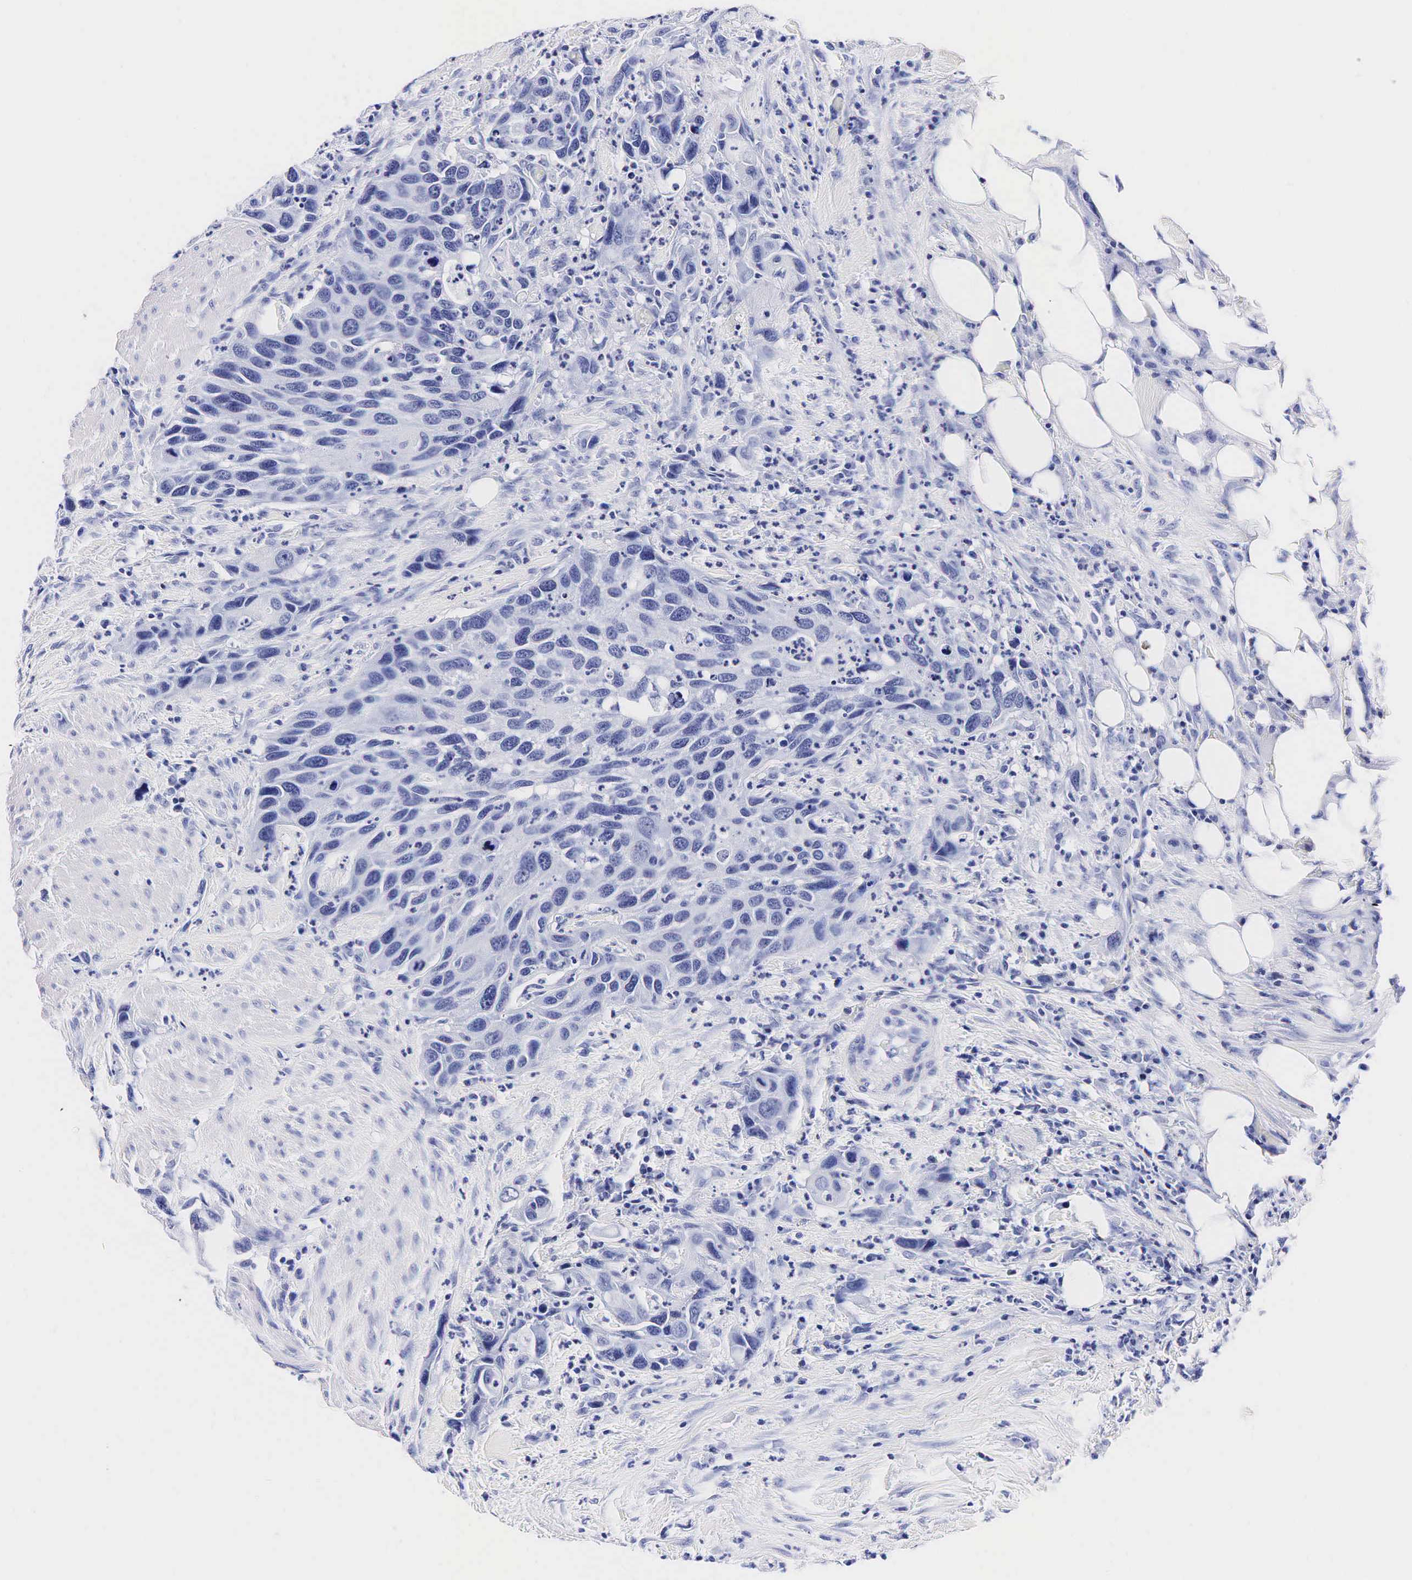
{"staining": {"intensity": "negative", "quantity": "none", "location": "none"}, "tissue": "urothelial cancer", "cell_type": "Tumor cells", "image_type": "cancer", "snomed": [{"axis": "morphology", "description": "Urothelial carcinoma, High grade"}, {"axis": "topography", "description": "Urinary bladder"}], "caption": "Tumor cells are negative for brown protein staining in urothelial cancer. Nuclei are stained in blue.", "gene": "TG", "patient": {"sex": "male", "age": 66}}